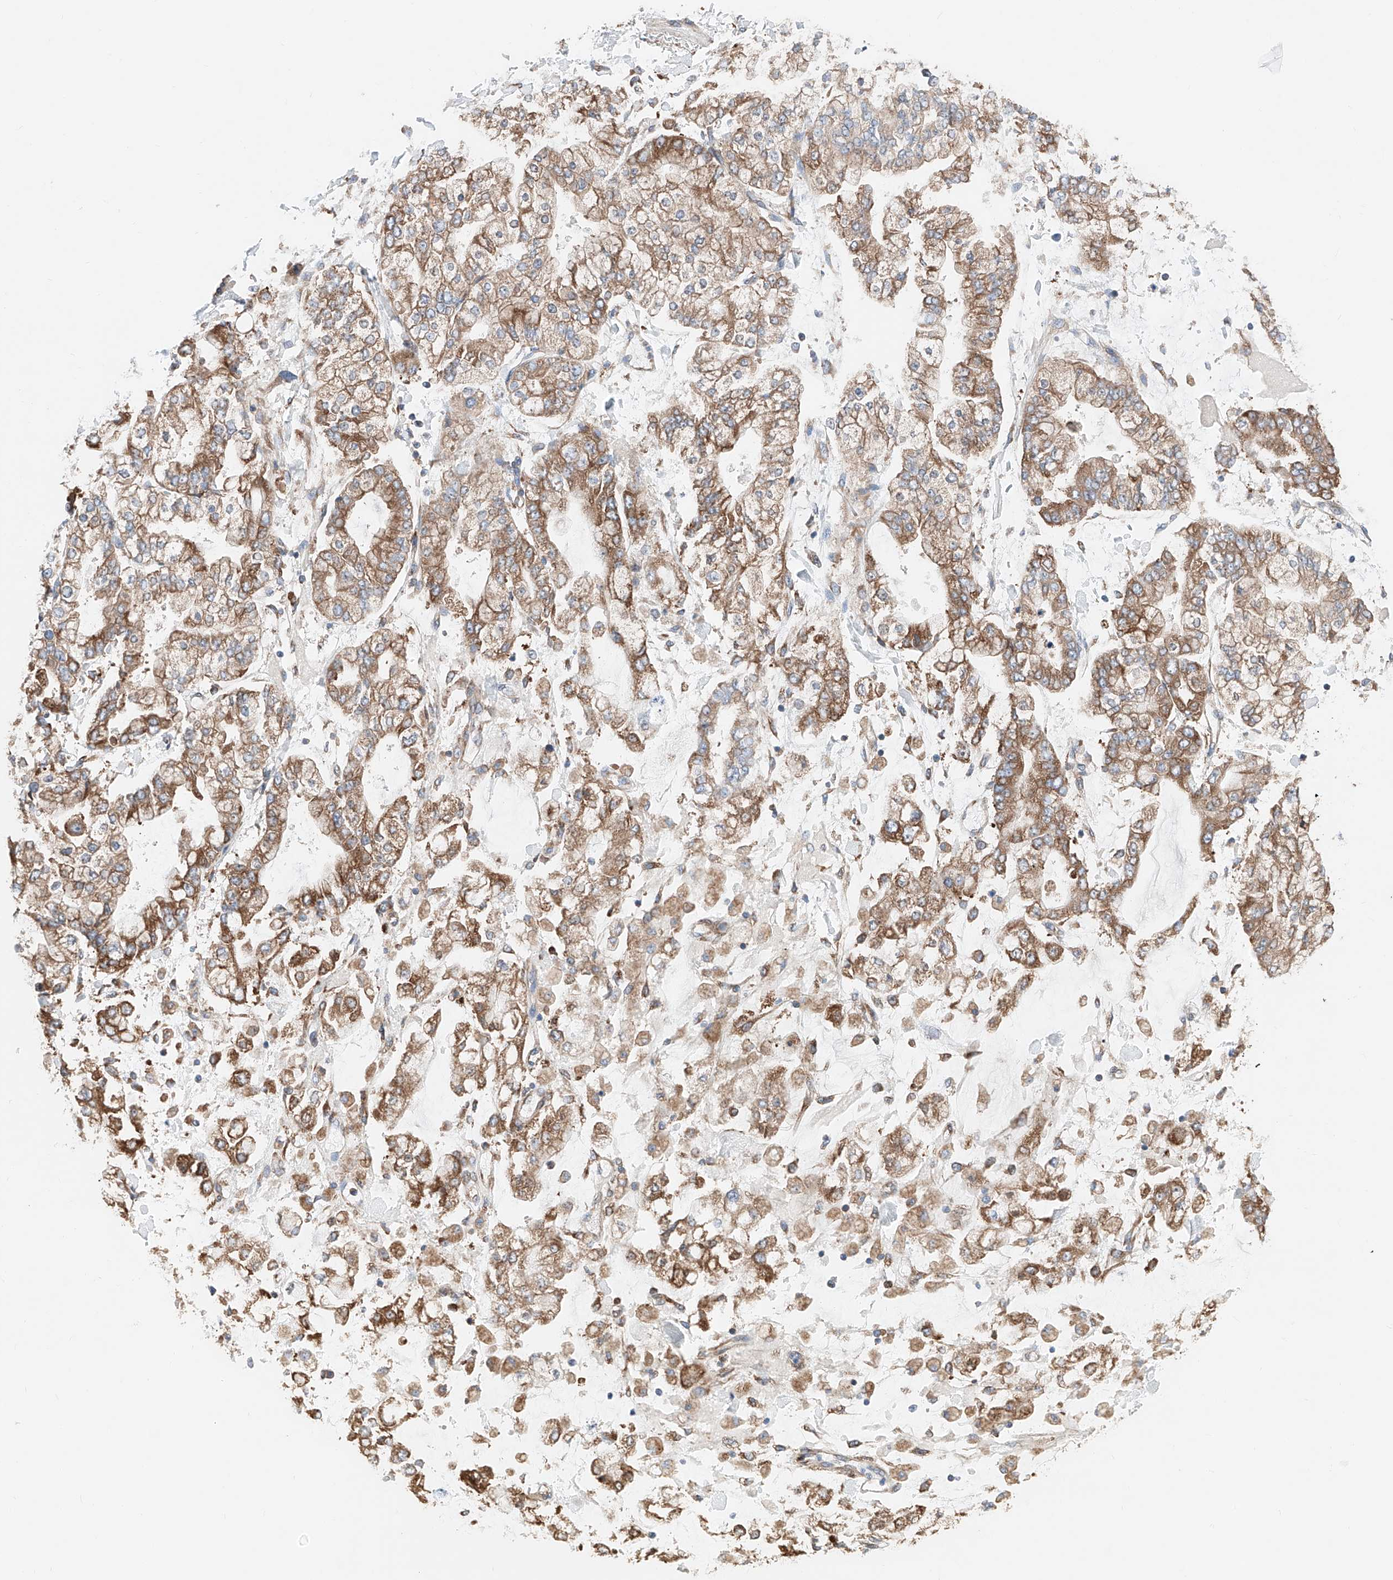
{"staining": {"intensity": "moderate", "quantity": ">75%", "location": "cytoplasmic/membranous"}, "tissue": "stomach cancer", "cell_type": "Tumor cells", "image_type": "cancer", "snomed": [{"axis": "morphology", "description": "Normal tissue, NOS"}, {"axis": "morphology", "description": "Adenocarcinoma, NOS"}, {"axis": "topography", "description": "Stomach, upper"}, {"axis": "topography", "description": "Stomach"}], "caption": "Human adenocarcinoma (stomach) stained for a protein (brown) reveals moderate cytoplasmic/membranous positive expression in approximately >75% of tumor cells.", "gene": "CRELD1", "patient": {"sex": "male", "age": 76}}